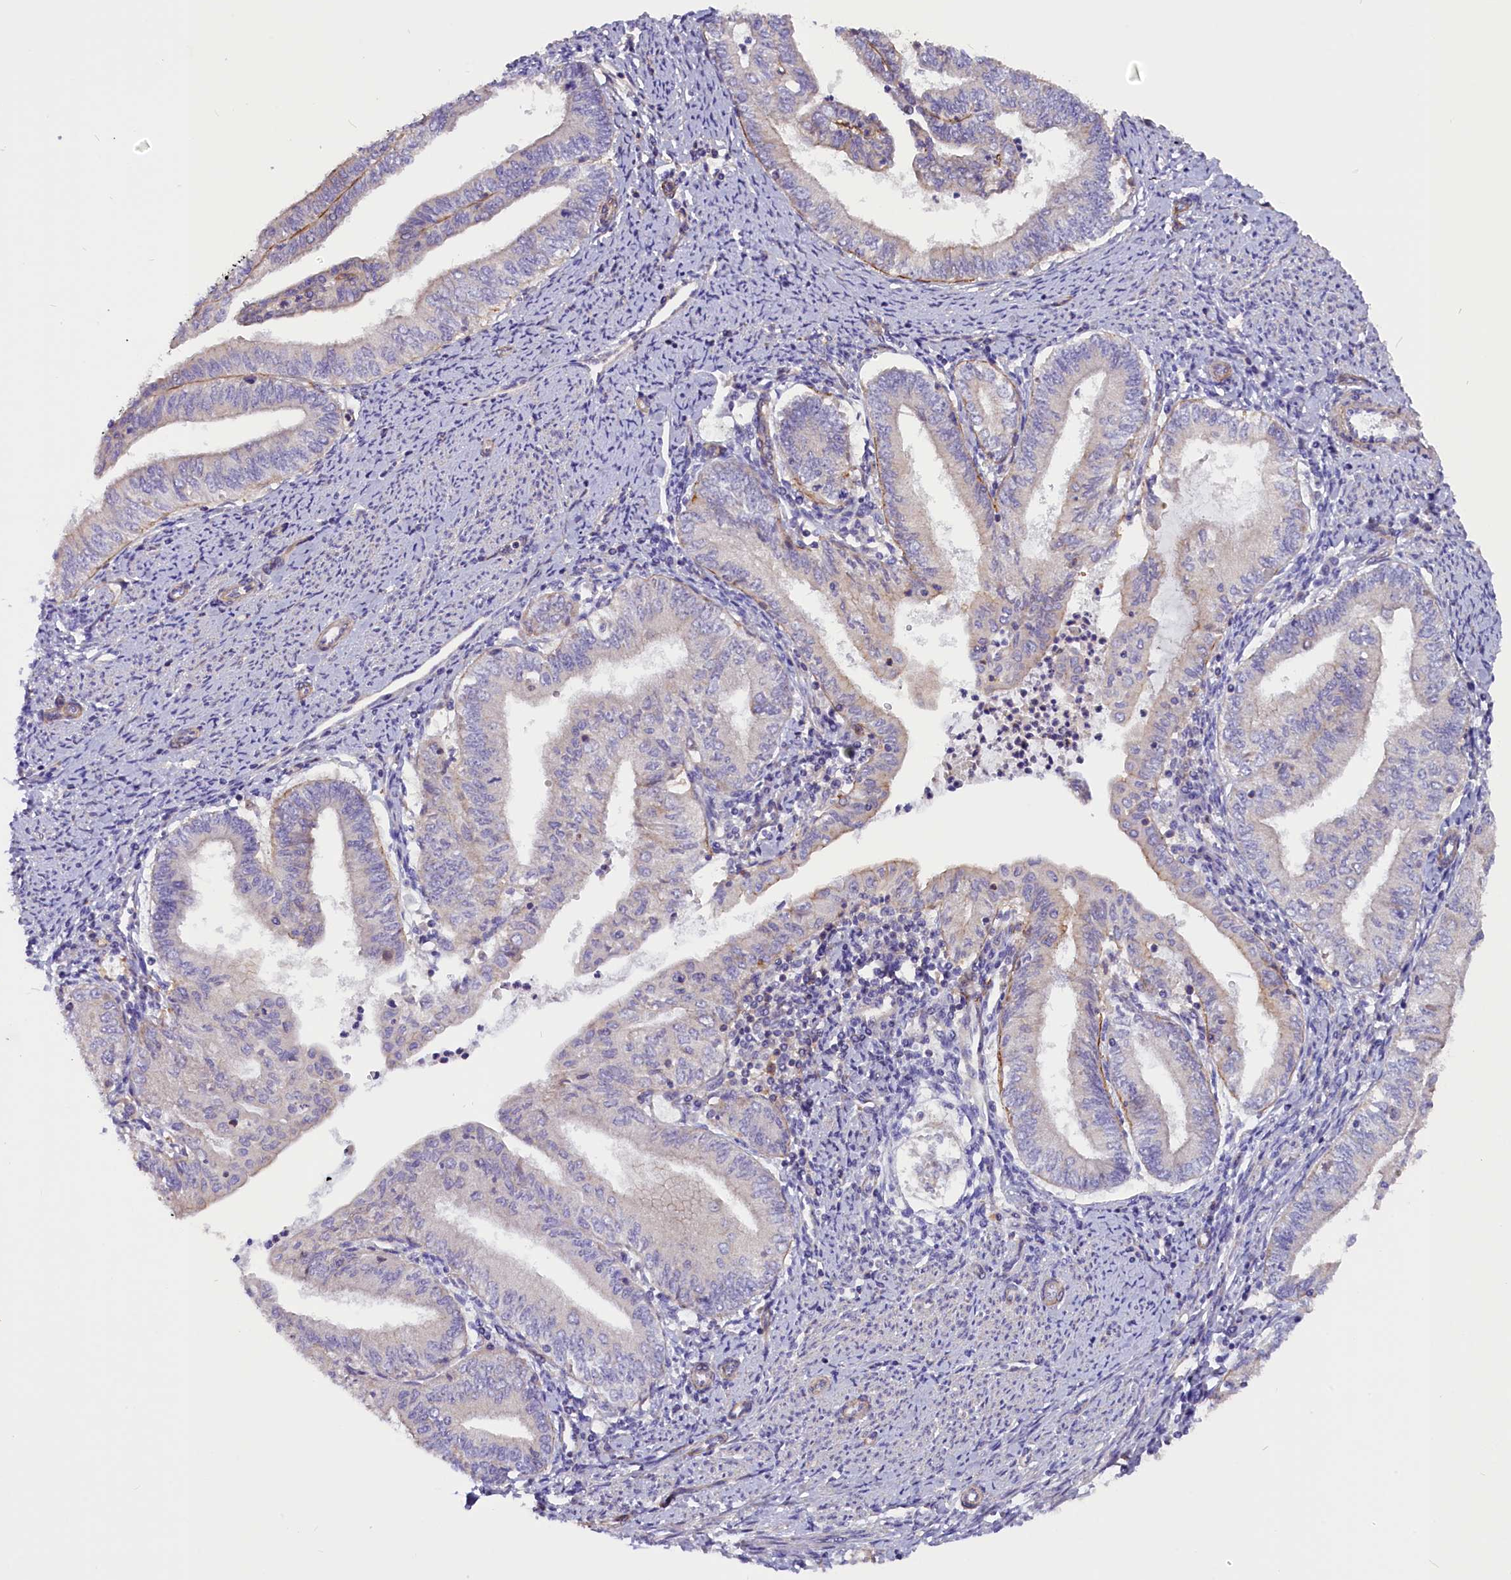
{"staining": {"intensity": "negative", "quantity": "none", "location": "none"}, "tissue": "endometrial cancer", "cell_type": "Tumor cells", "image_type": "cancer", "snomed": [{"axis": "morphology", "description": "Adenocarcinoma, NOS"}, {"axis": "topography", "description": "Endometrium"}], "caption": "Immunohistochemistry of endometrial cancer (adenocarcinoma) shows no staining in tumor cells. The staining was performed using DAB to visualize the protein expression in brown, while the nuclei were stained in blue with hematoxylin (Magnification: 20x).", "gene": "MED20", "patient": {"sex": "female", "age": 66}}